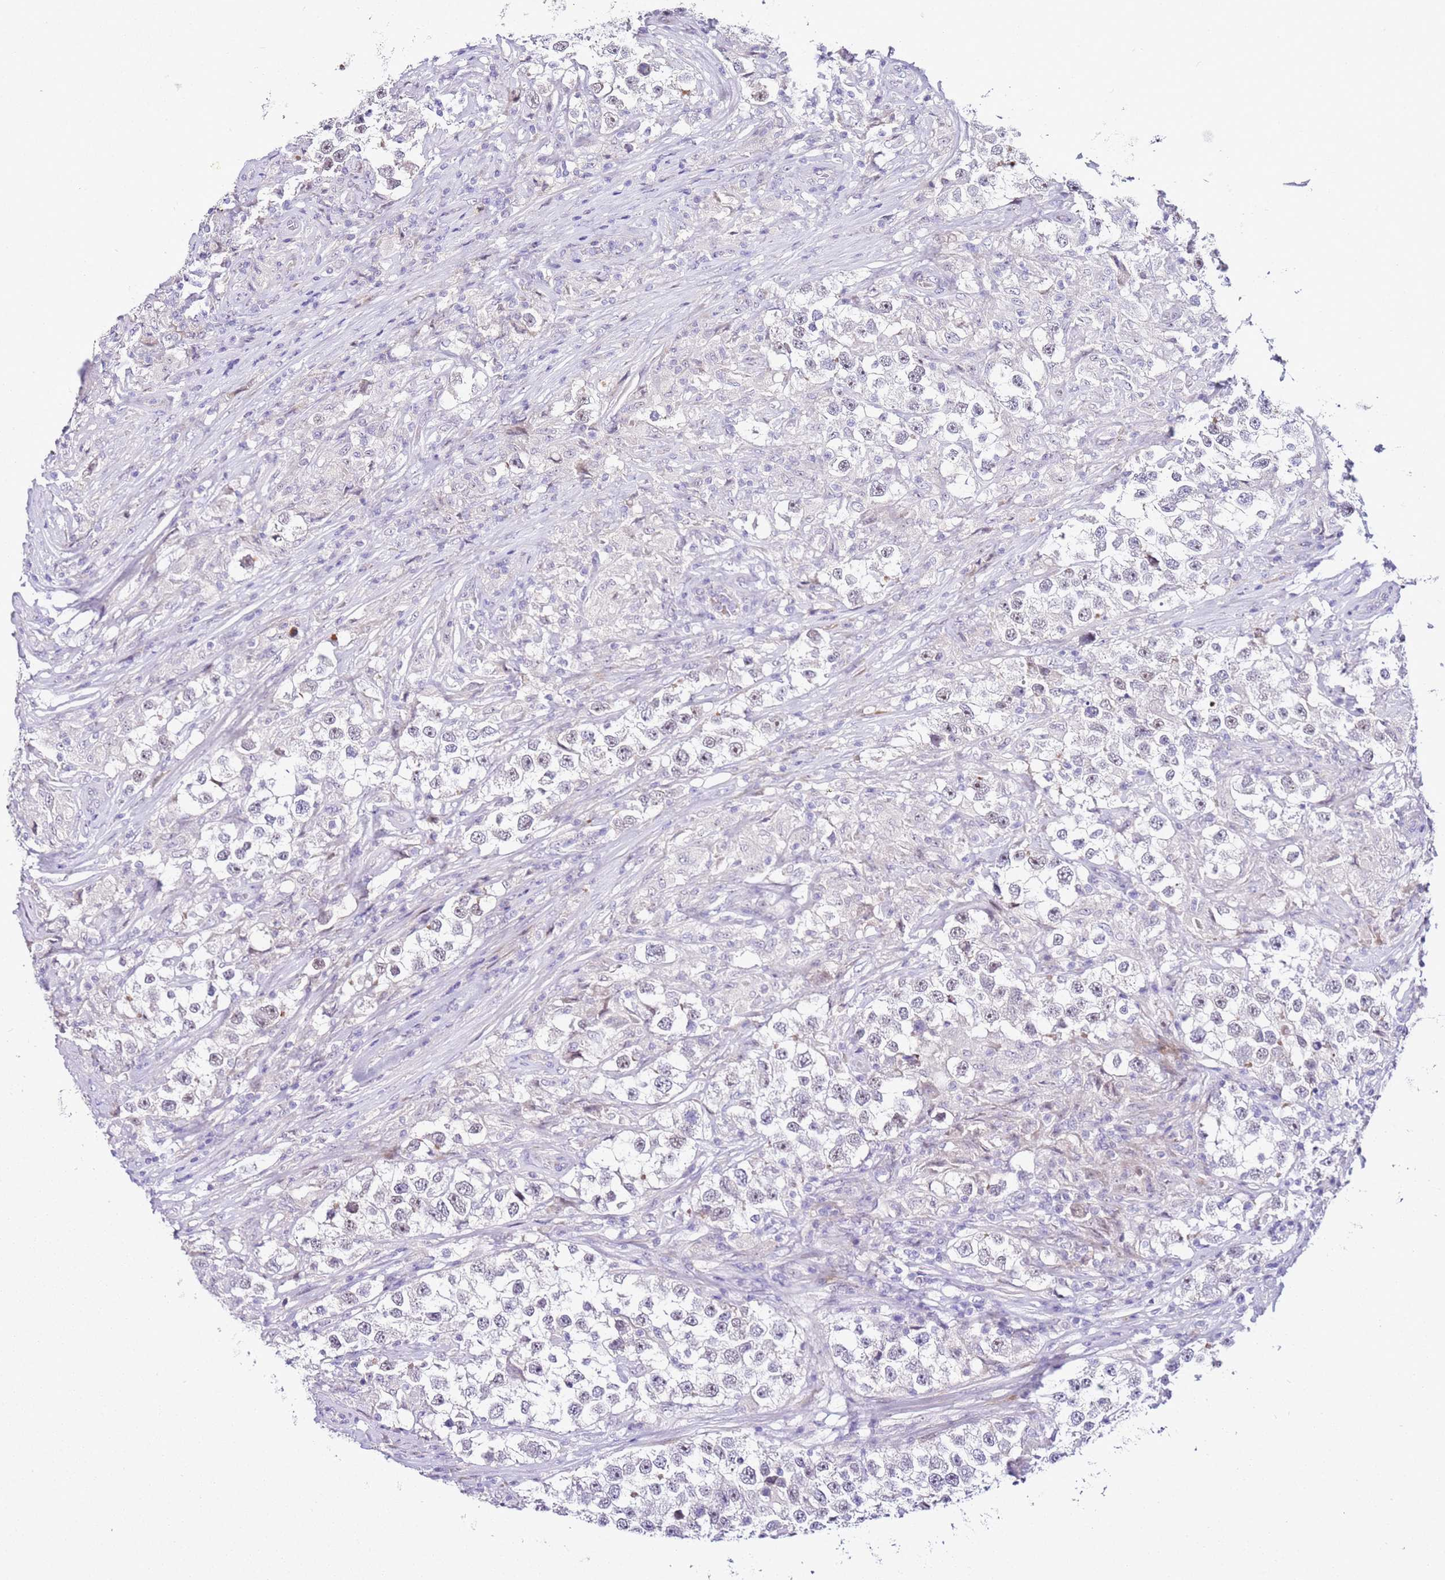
{"staining": {"intensity": "negative", "quantity": "none", "location": "none"}, "tissue": "testis cancer", "cell_type": "Tumor cells", "image_type": "cancer", "snomed": [{"axis": "morphology", "description": "Seminoma, NOS"}, {"axis": "topography", "description": "Testis"}], "caption": "IHC of testis cancer reveals no staining in tumor cells.", "gene": "HGD", "patient": {"sex": "male", "age": 46}}